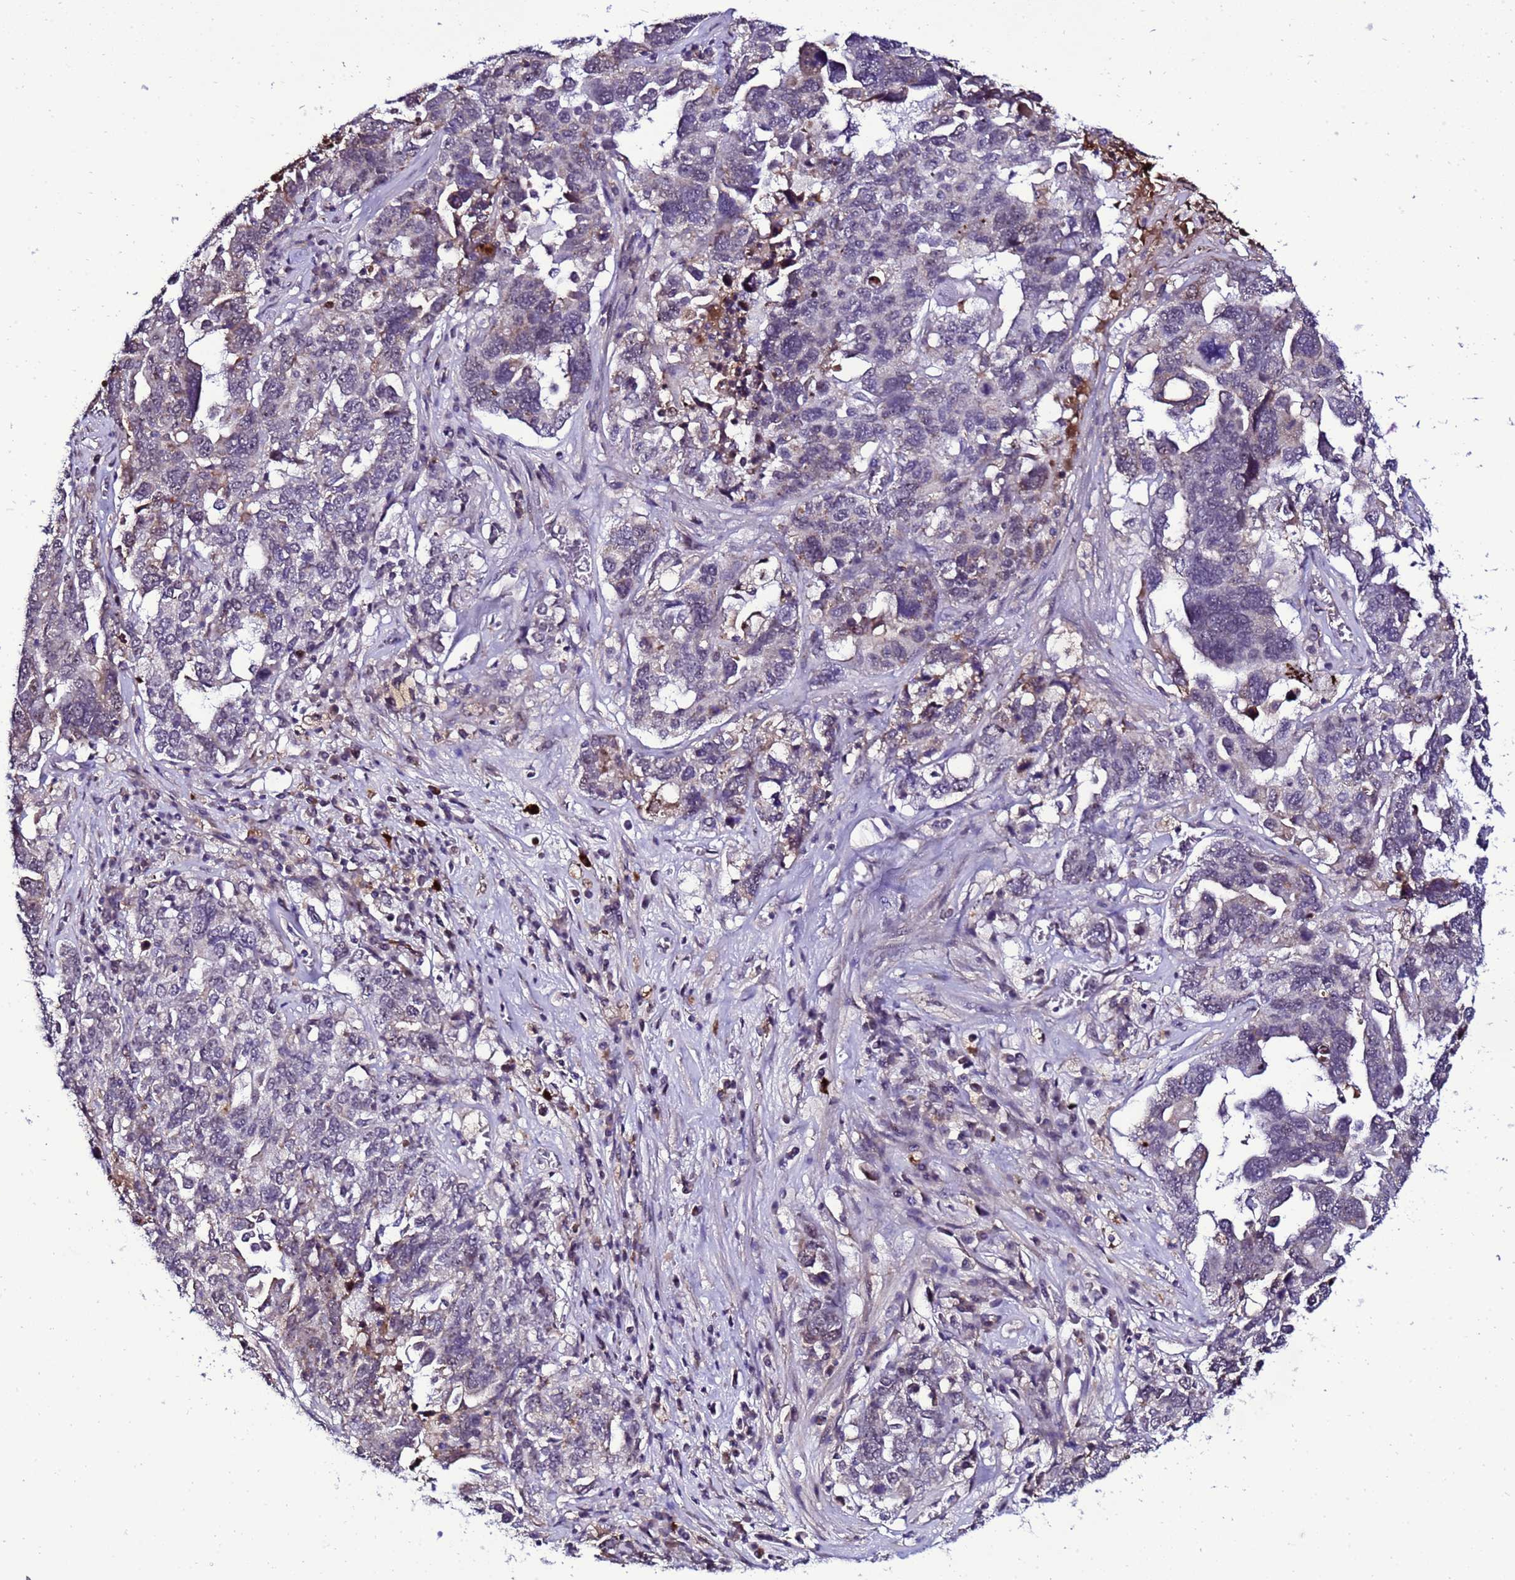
{"staining": {"intensity": "negative", "quantity": "none", "location": "none"}, "tissue": "ovarian cancer", "cell_type": "Tumor cells", "image_type": "cancer", "snomed": [{"axis": "morphology", "description": "Carcinoma, endometroid"}, {"axis": "topography", "description": "Ovary"}], "caption": "Immunohistochemical staining of human ovarian cancer displays no significant staining in tumor cells. (DAB immunohistochemistry with hematoxylin counter stain).", "gene": "C19orf47", "patient": {"sex": "female", "age": 62}}